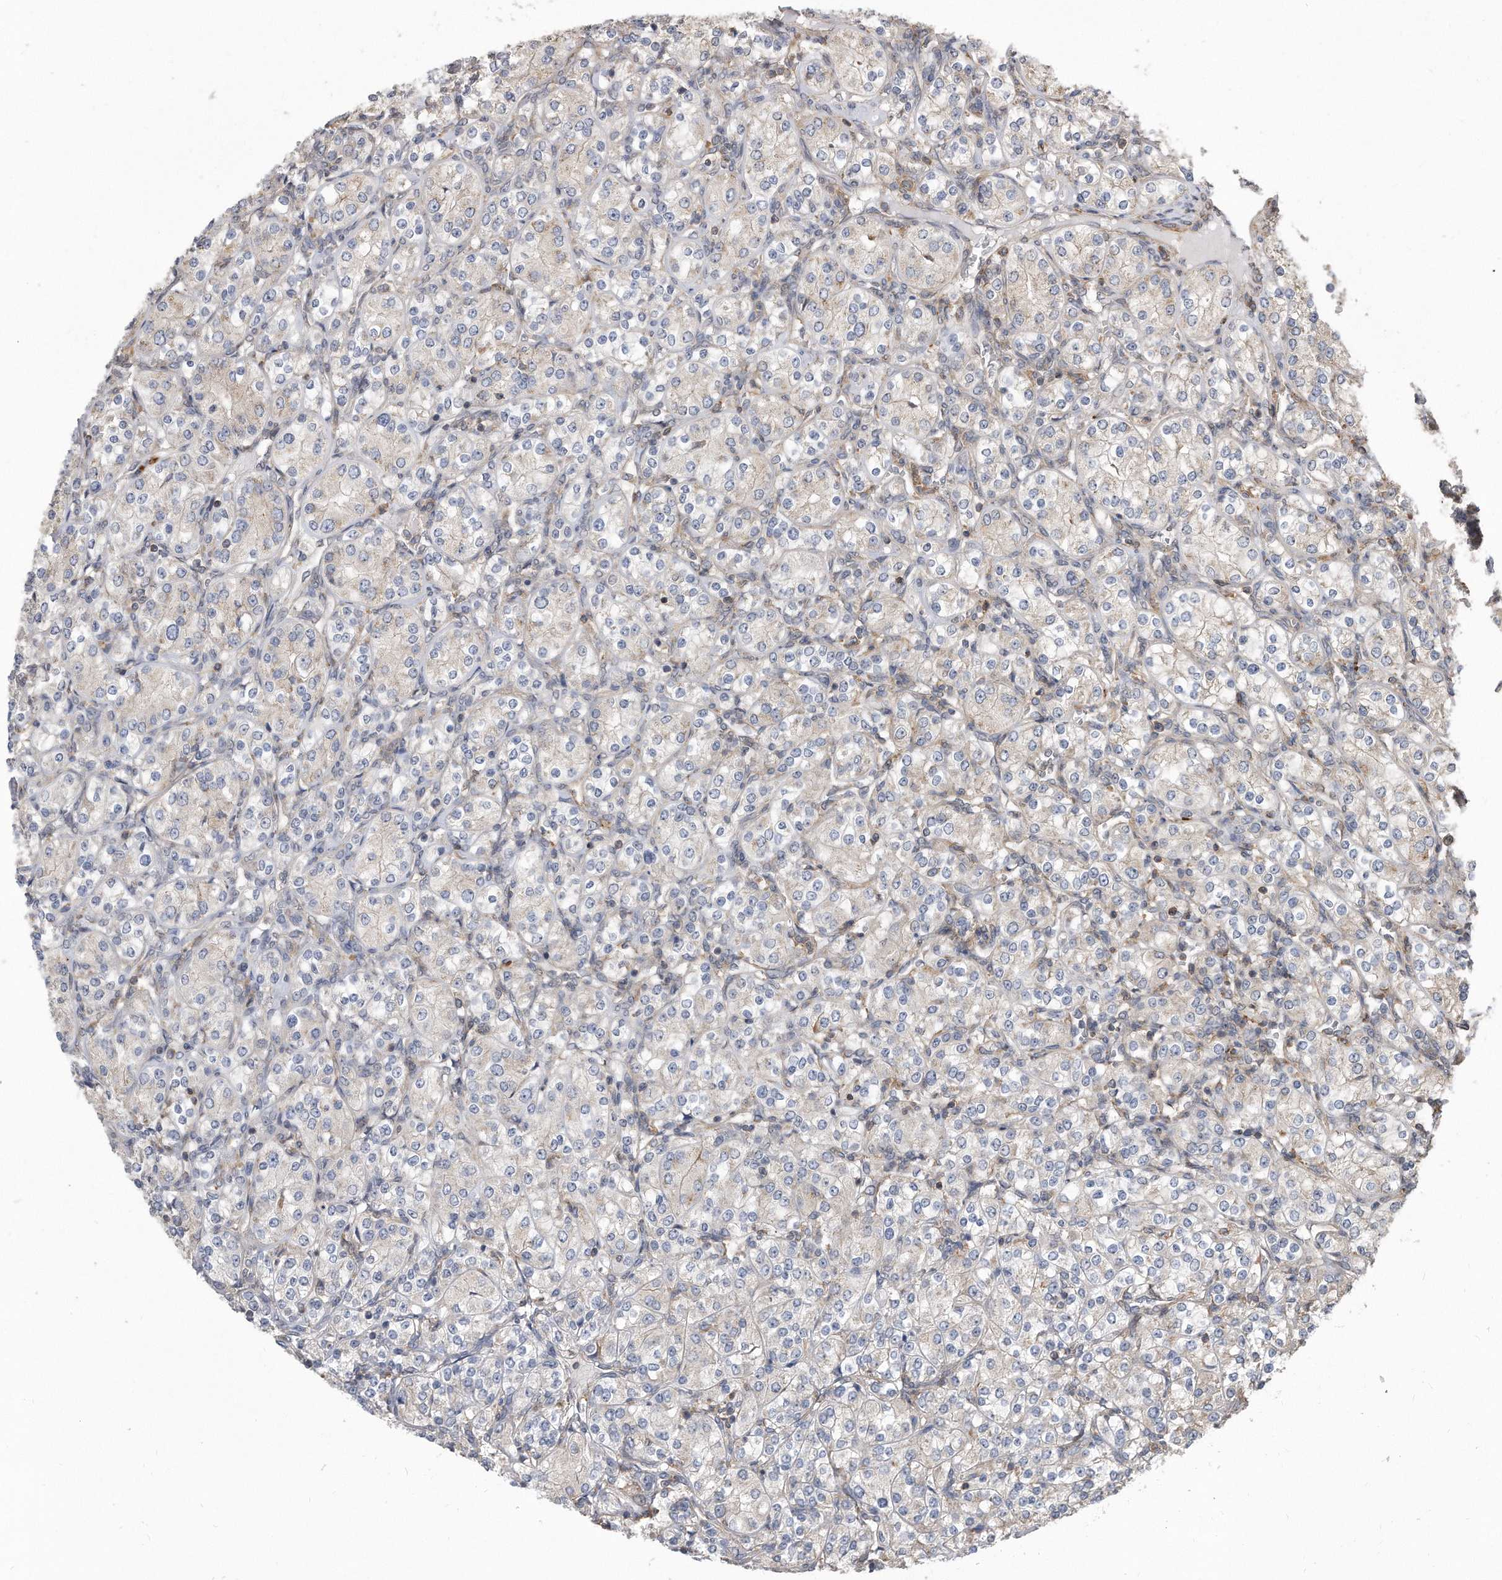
{"staining": {"intensity": "negative", "quantity": "none", "location": "none"}, "tissue": "renal cancer", "cell_type": "Tumor cells", "image_type": "cancer", "snomed": [{"axis": "morphology", "description": "Adenocarcinoma, NOS"}, {"axis": "topography", "description": "Kidney"}], "caption": "Adenocarcinoma (renal) was stained to show a protein in brown. There is no significant staining in tumor cells.", "gene": "TCP1", "patient": {"sex": "male", "age": 77}}